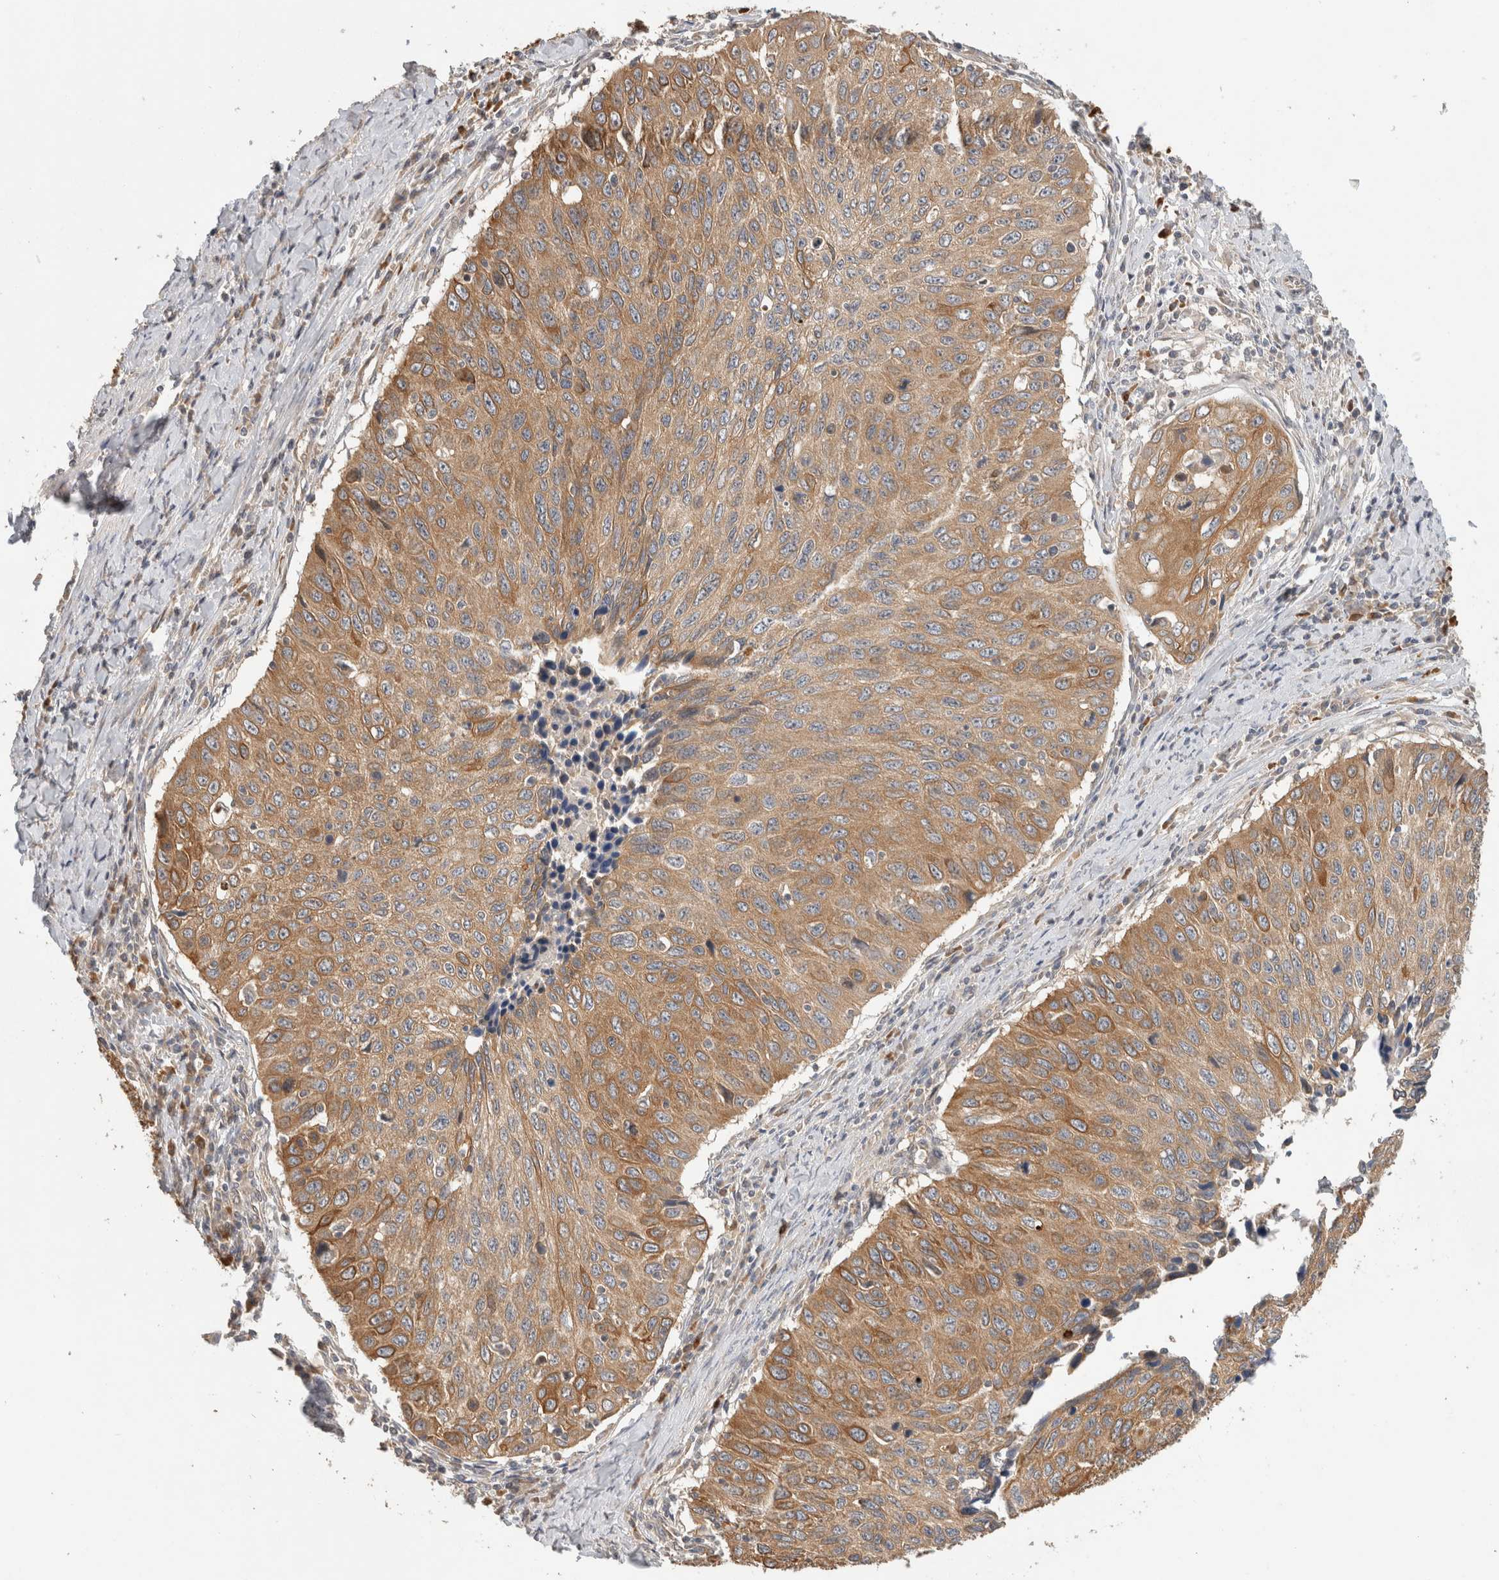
{"staining": {"intensity": "moderate", "quantity": ">75%", "location": "cytoplasmic/membranous"}, "tissue": "cervical cancer", "cell_type": "Tumor cells", "image_type": "cancer", "snomed": [{"axis": "morphology", "description": "Squamous cell carcinoma, NOS"}, {"axis": "topography", "description": "Cervix"}], "caption": "Immunohistochemical staining of cervical cancer demonstrates medium levels of moderate cytoplasmic/membranous protein staining in approximately >75% of tumor cells. (DAB IHC, brown staining for protein, blue staining for nuclei).", "gene": "PUM1", "patient": {"sex": "female", "age": 53}}